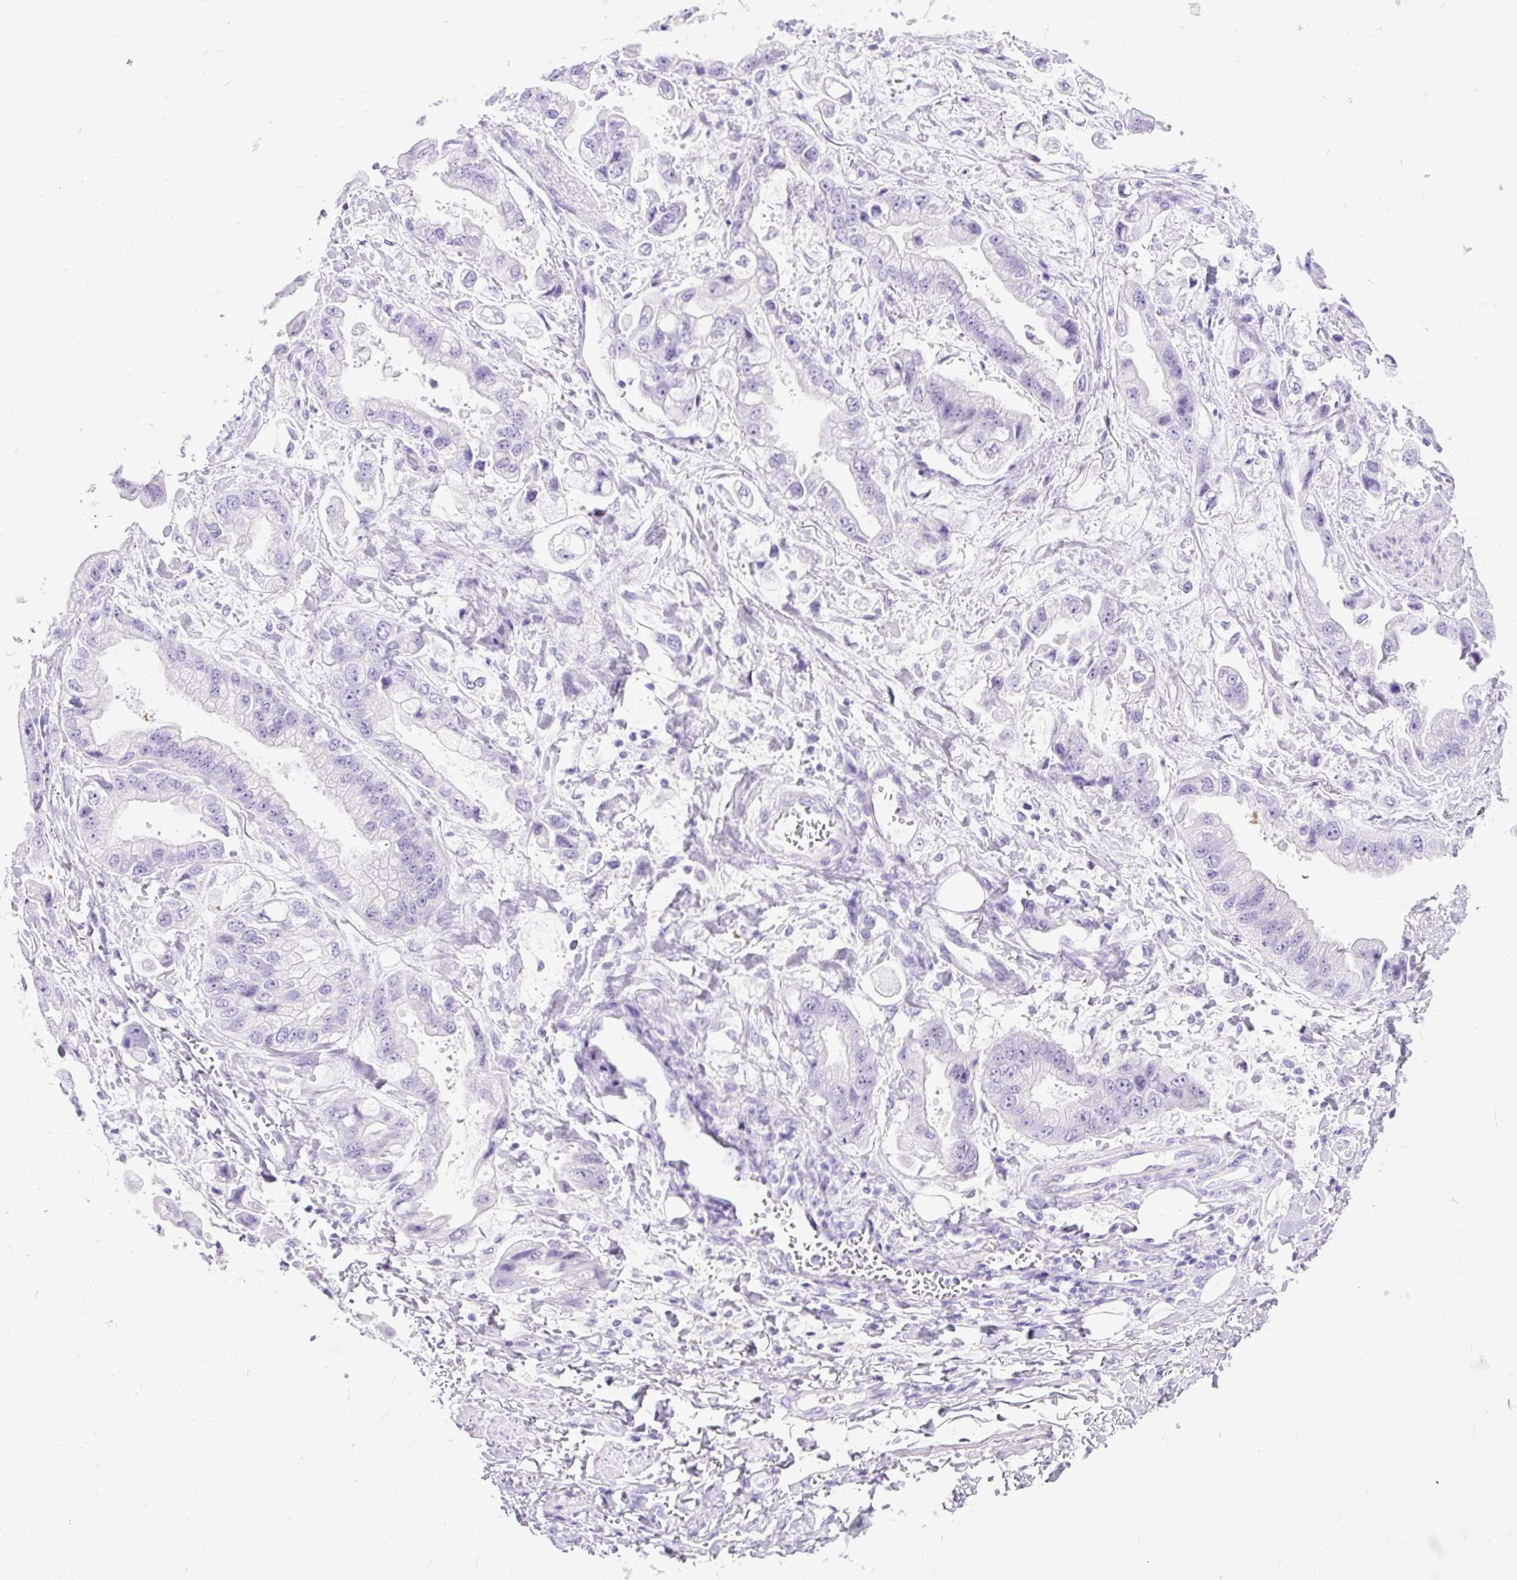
{"staining": {"intensity": "negative", "quantity": "none", "location": "none"}, "tissue": "stomach cancer", "cell_type": "Tumor cells", "image_type": "cancer", "snomed": [{"axis": "morphology", "description": "Adenocarcinoma, NOS"}, {"axis": "topography", "description": "Stomach"}], "caption": "Immunohistochemistry histopathology image of neoplastic tissue: stomach cancer stained with DAB demonstrates no significant protein expression in tumor cells. The staining is performed using DAB brown chromogen with nuclei counter-stained in using hematoxylin.", "gene": "HEY1", "patient": {"sex": "male", "age": 62}}